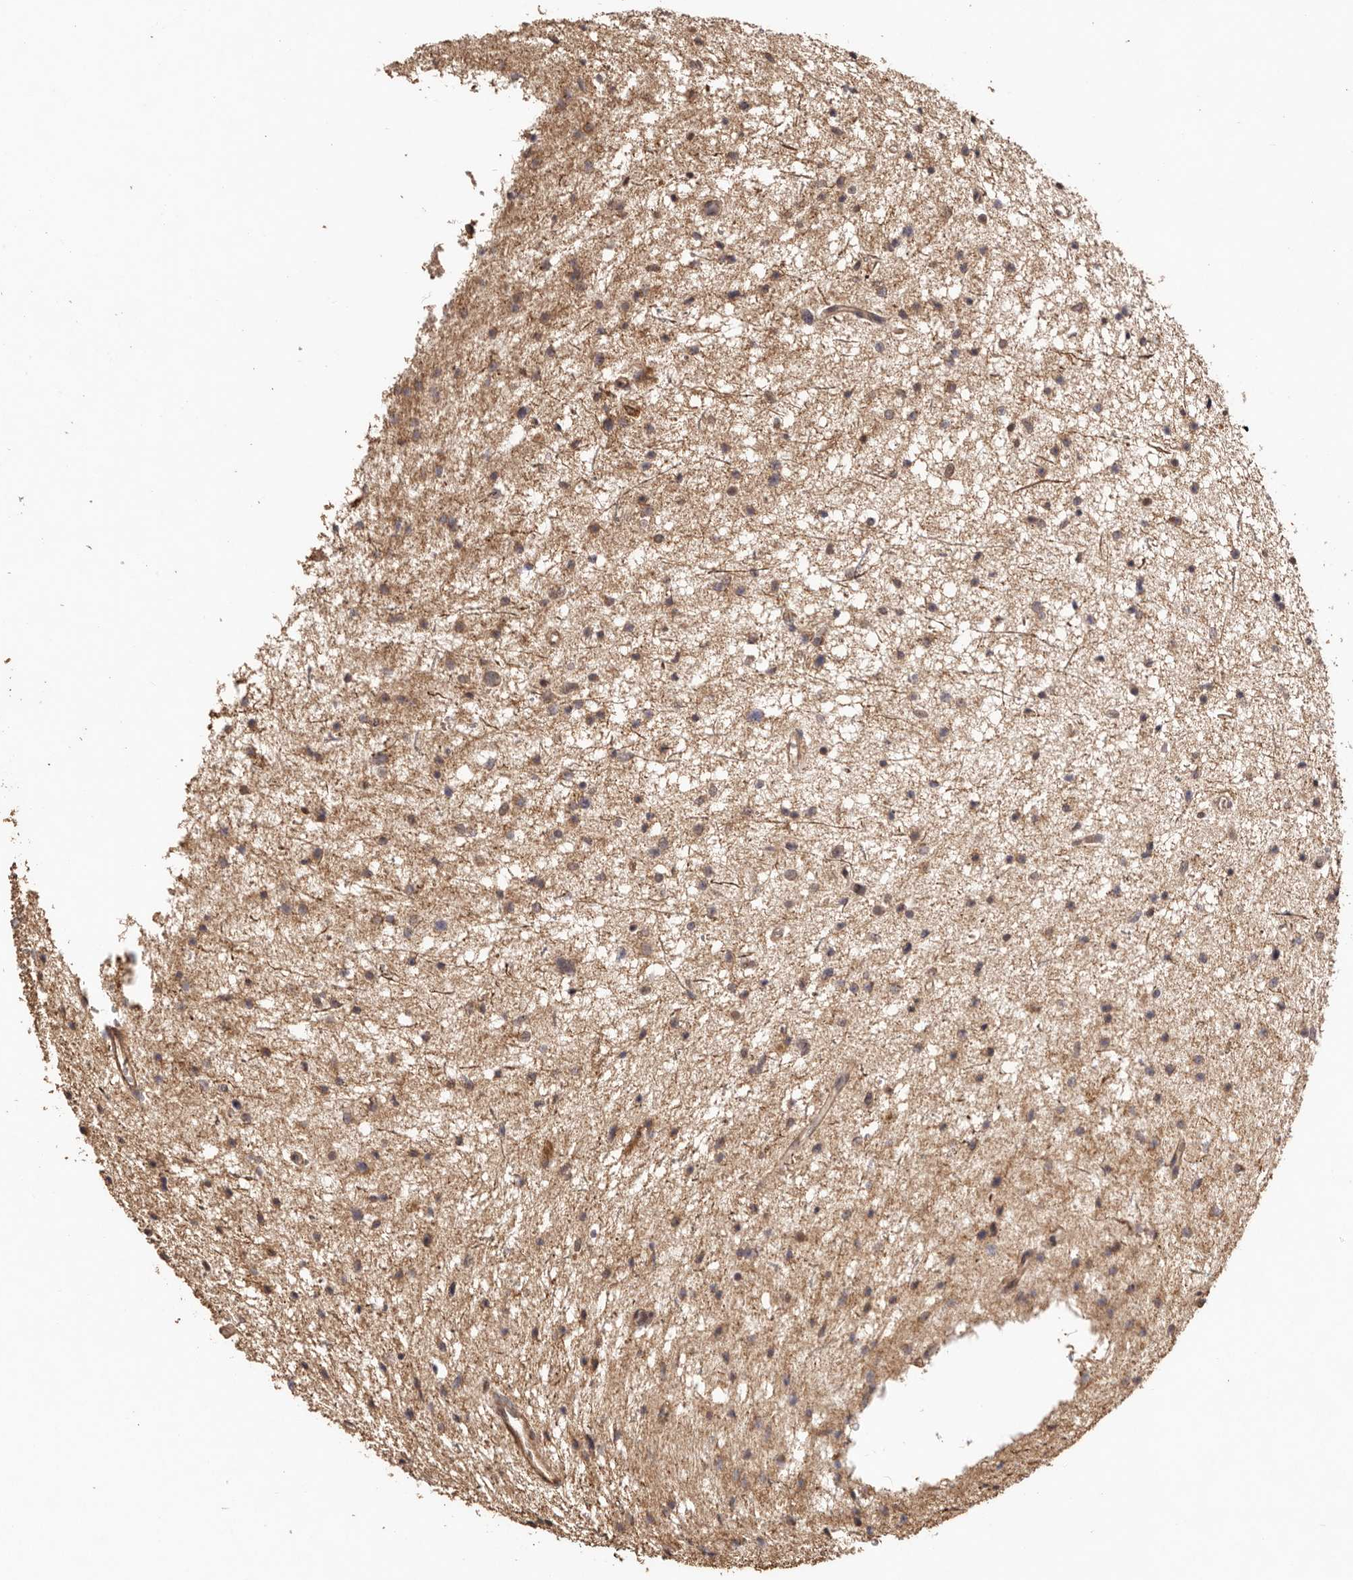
{"staining": {"intensity": "weak", "quantity": ">75%", "location": "cytoplasmic/membranous"}, "tissue": "glioma", "cell_type": "Tumor cells", "image_type": "cancer", "snomed": [{"axis": "morphology", "description": "Glioma, malignant, Low grade"}, {"axis": "topography", "description": "Brain"}], "caption": "Immunohistochemical staining of glioma reveals low levels of weak cytoplasmic/membranous expression in about >75% of tumor cells.", "gene": "UBR2", "patient": {"sex": "female", "age": 37}}